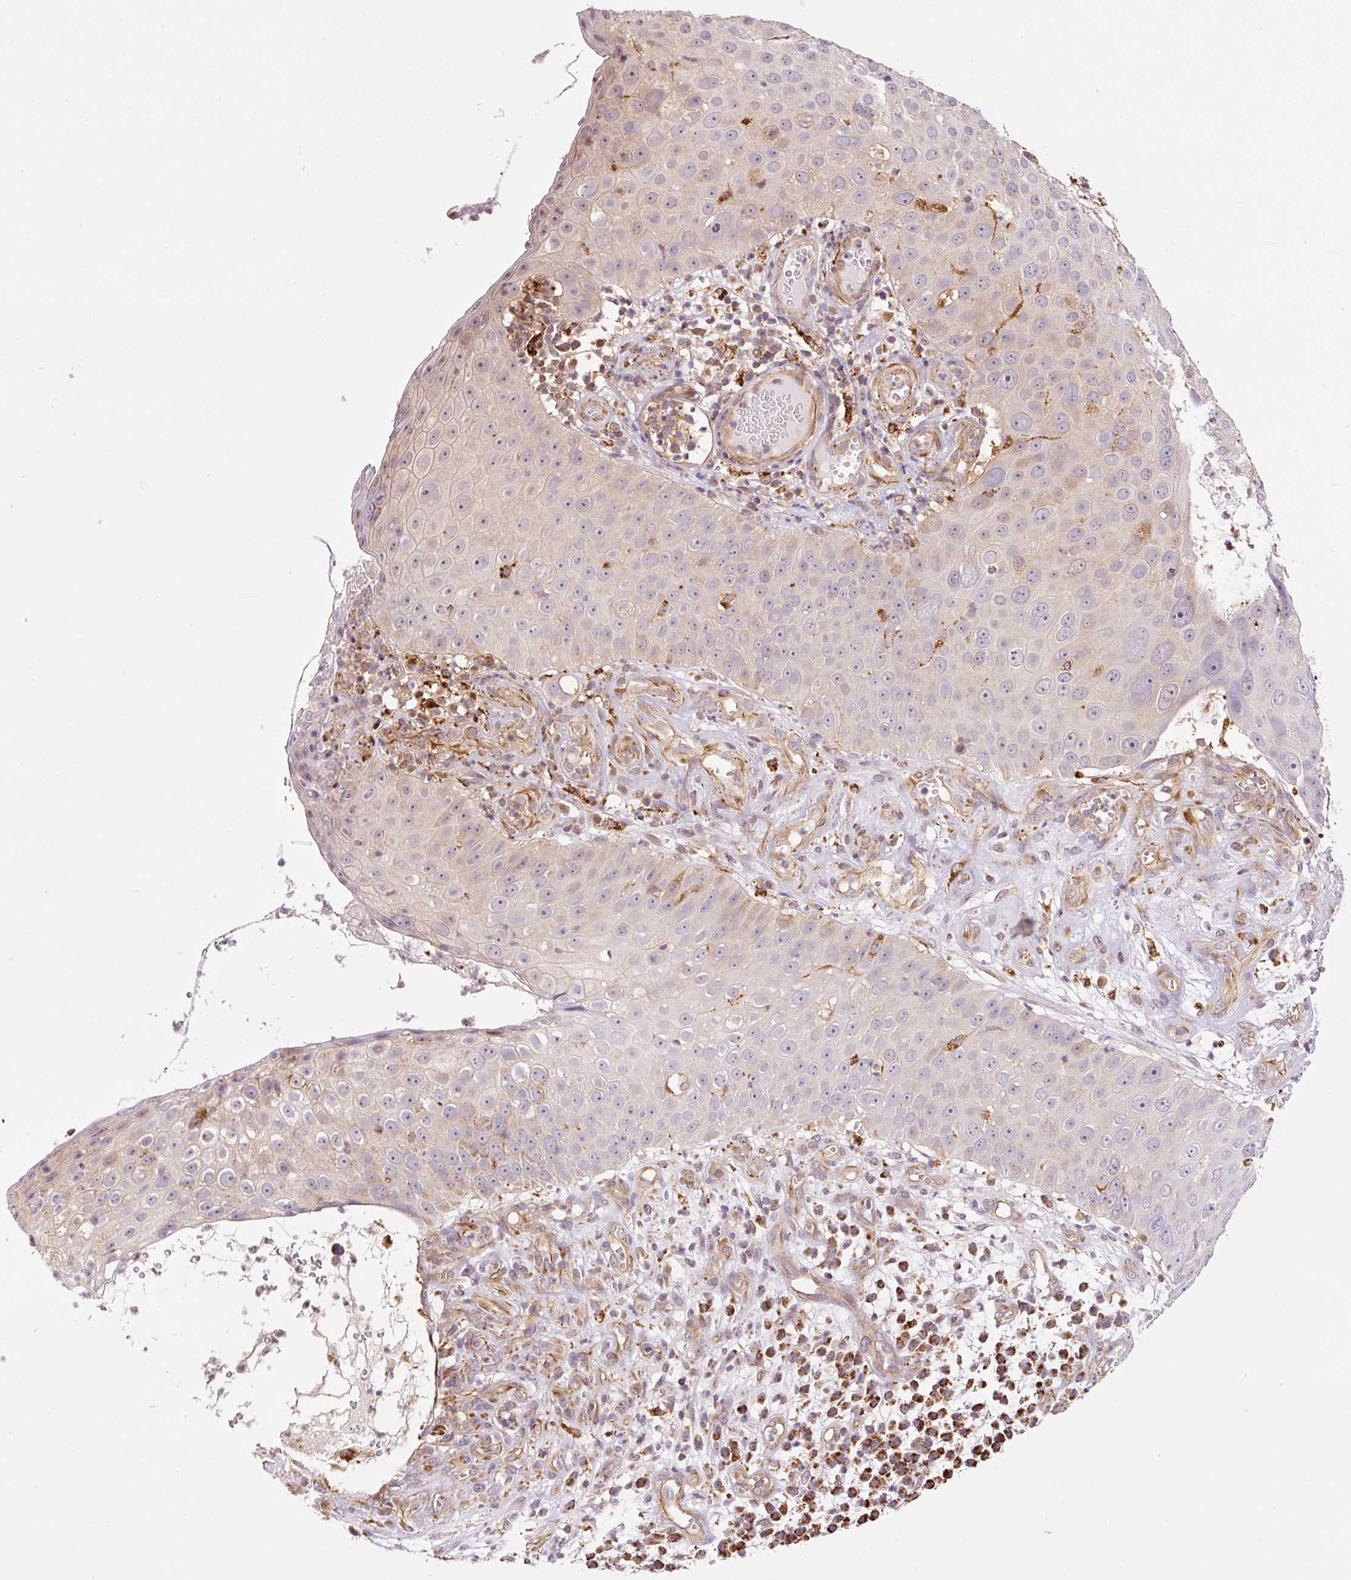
{"staining": {"intensity": "negative", "quantity": "none", "location": "none"}, "tissue": "skin cancer", "cell_type": "Tumor cells", "image_type": "cancer", "snomed": [{"axis": "morphology", "description": "Squamous cell carcinoma, NOS"}, {"axis": "topography", "description": "Skin"}], "caption": "Tumor cells are negative for brown protein staining in skin cancer (squamous cell carcinoma).", "gene": "PCK2", "patient": {"sex": "male", "age": 71}}